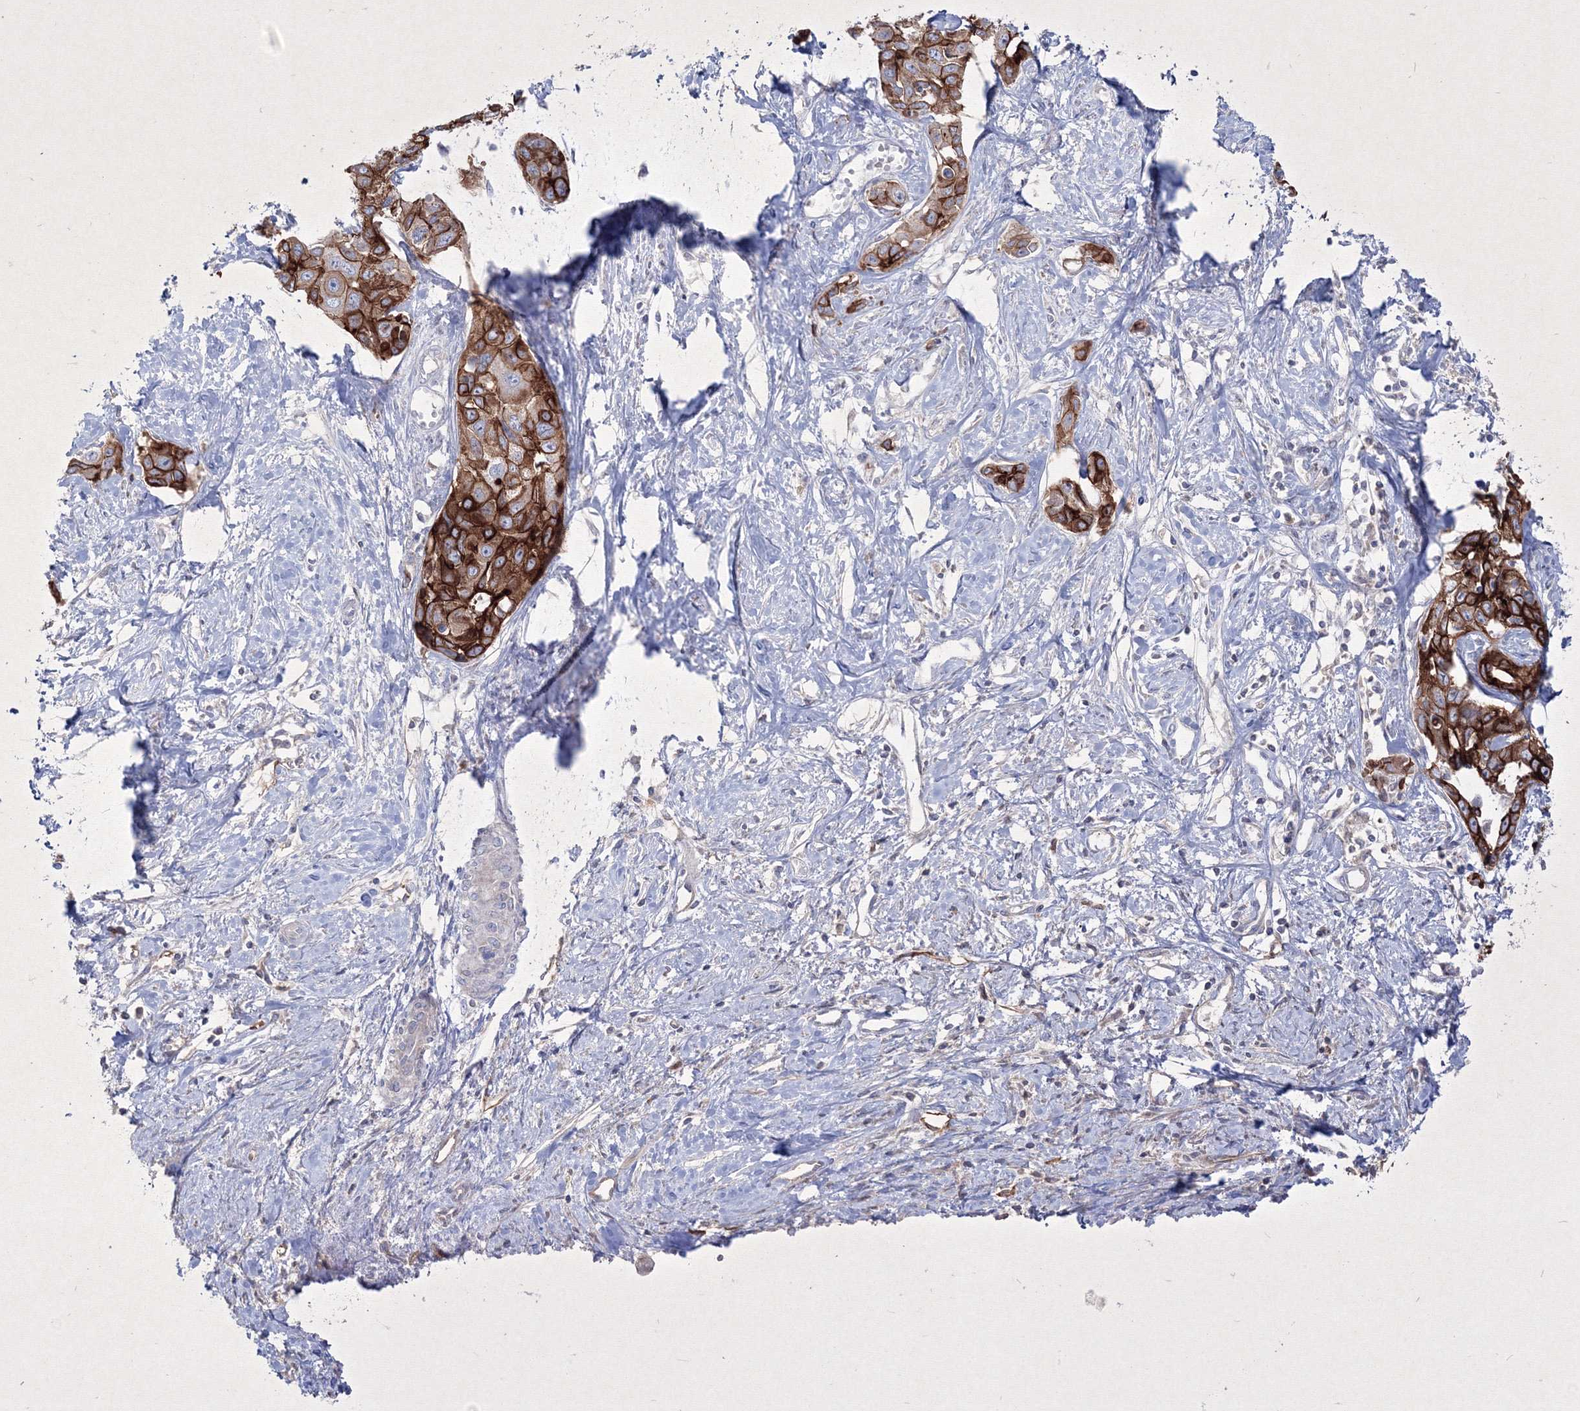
{"staining": {"intensity": "strong", "quantity": ">75%", "location": "cytoplasmic/membranous"}, "tissue": "liver cancer", "cell_type": "Tumor cells", "image_type": "cancer", "snomed": [{"axis": "morphology", "description": "Cholangiocarcinoma"}, {"axis": "topography", "description": "Liver"}], "caption": "Strong cytoplasmic/membranous staining is identified in approximately >75% of tumor cells in liver cancer (cholangiocarcinoma).", "gene": "TMEM139", "patient": {"sex": "male", "age": 59}}